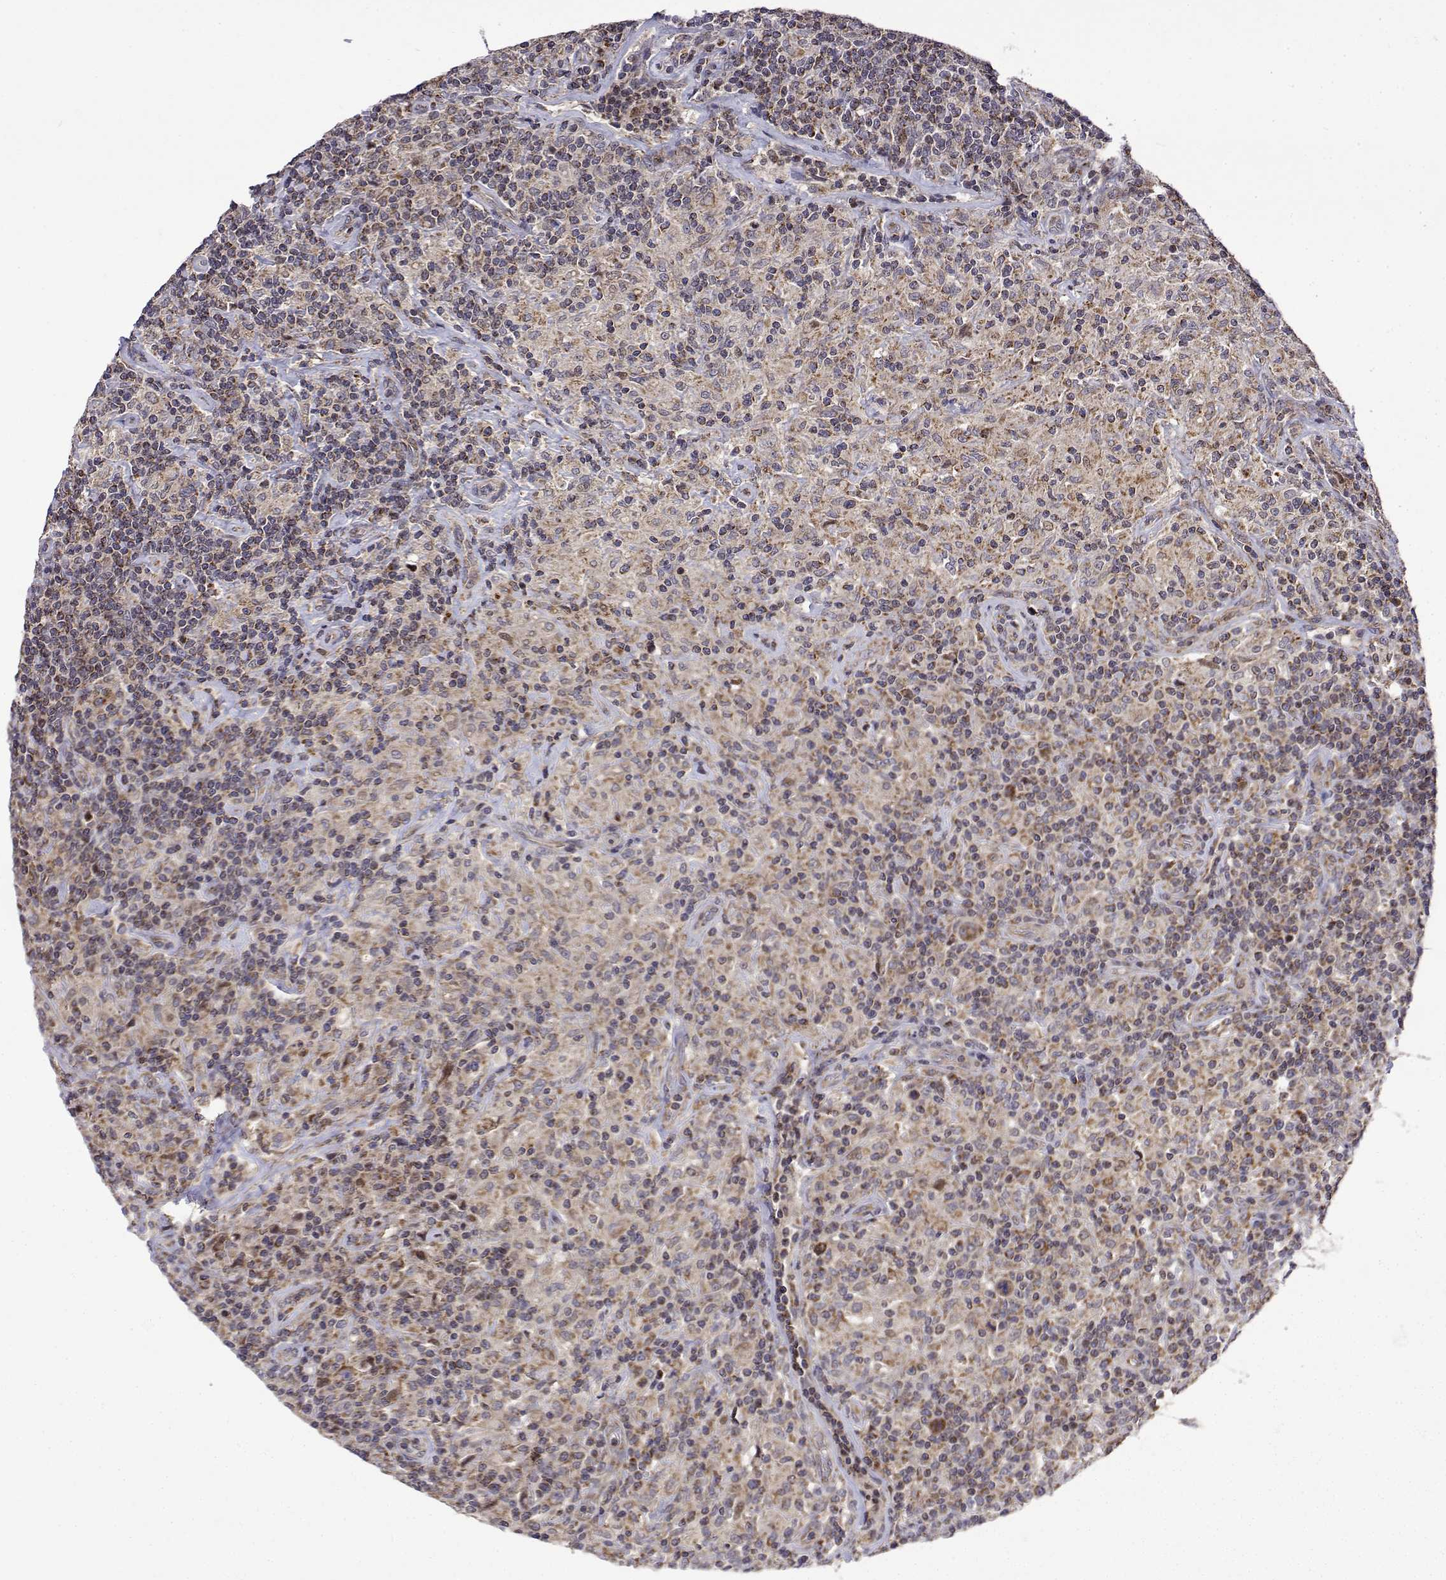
{"staining": {"intensity": "moderate", "quantity": "25%-75%", "location": "cytoplasmic/membranous"}, "tissue": "lymphoma", "cell_type": "Tumor cells", "image_type": "cancer", "snomed": [{"axis": "morphology", "description": "Hodgkin's disease, NOS"}, {"axis": "topography", "description": "Lymph node"}], "caption": "Lymphoma was stained to show a protein in brown. There is medium levels of moderate cytoplasmic/membranous positivity in approximately 25%-75% of tumor cells. (Brightfield microscopy of DAB IHC at high magnification).", "gene": "GADD45GIP1", "patient": {"sex": "male", "age": 70}}